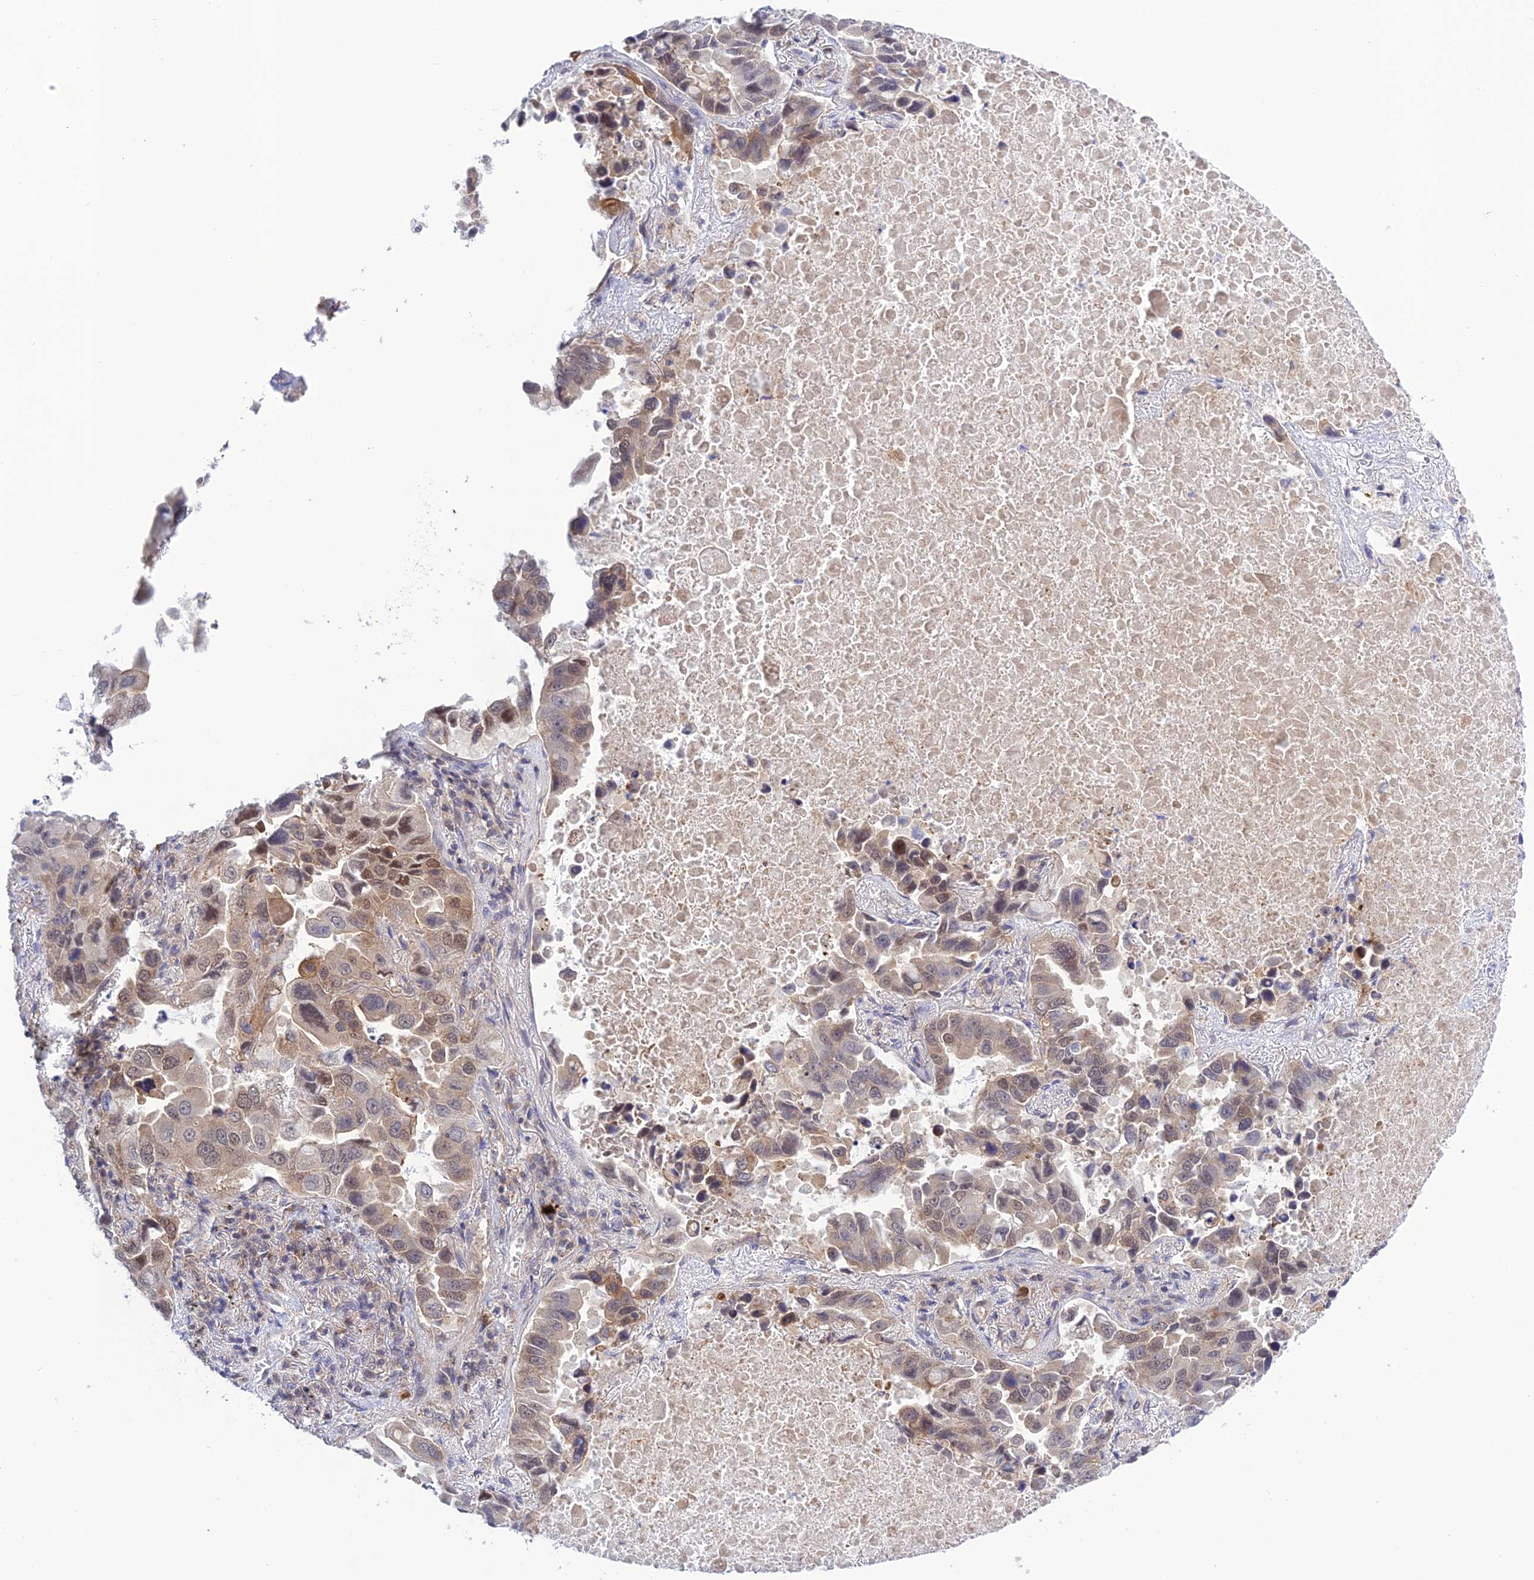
{"staining": {"intensity": "moderate", "quantity": "25%-75%", "location": "cytoplasmic/membranous,nuclear"}, "tissue": "lung cancer", "cell_type": "Tumor cells", "image_type": "cancer", "snomed": [{"axis": "morphology", "description": "Adenocarcinoma, NOS"}, {"axis": "topography", "description": "Lung"}], "caption": "The immunohistochemical stain highlights moderate cytoplasmic/membranous and nuclear positivity in tumor cells of lung adenocarcinoma tissue. Nuclei are stained in blue.", "gene": "TCEA1", "patient": {"sex": "male", "age": 64}}